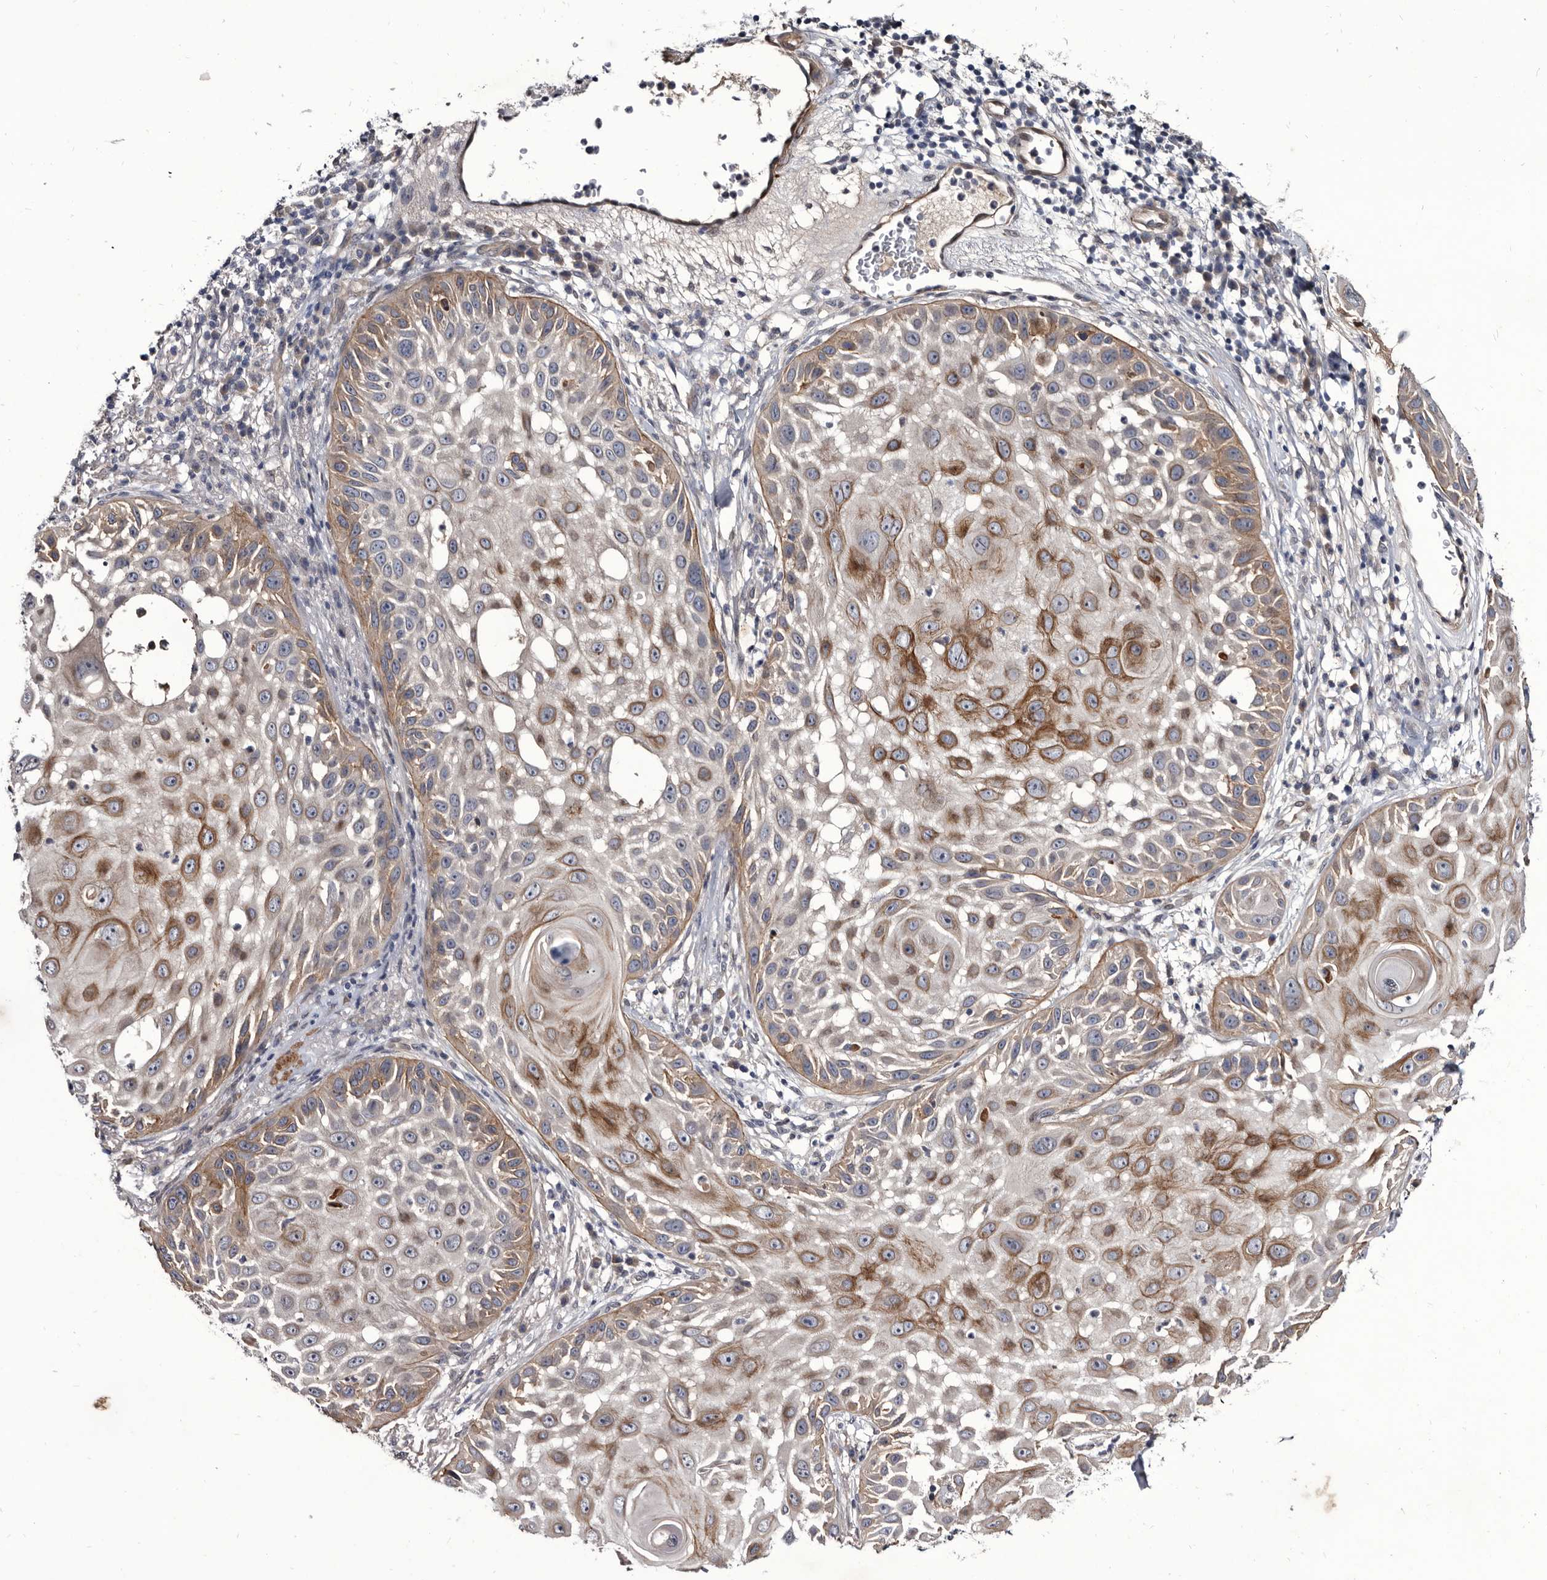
{"staining": {"intensity": "moderate", "quantity": "25%-75%", "location": "cytoplasmic/membranous"}, "tissue": "skin cancer", "cell_type": "Tumor cells", "image_type": "cancer", "snomed": [{"axis": "morphology", "description": "Squamous cell carcinoma, NOS"}, {"axis": "topography", "description": "Skin"}], "caption": "Tumor cells display moderate cytoplasmic/membranous staining in about 25%-75% of cells in skin squamous cell carcinoma. (DAB (3,3'-diaminobenzidine) IHC with brightfield microscopy, high magnification).", "gene": "PROM1", "patient": {"sex": "female", "age": 44}}